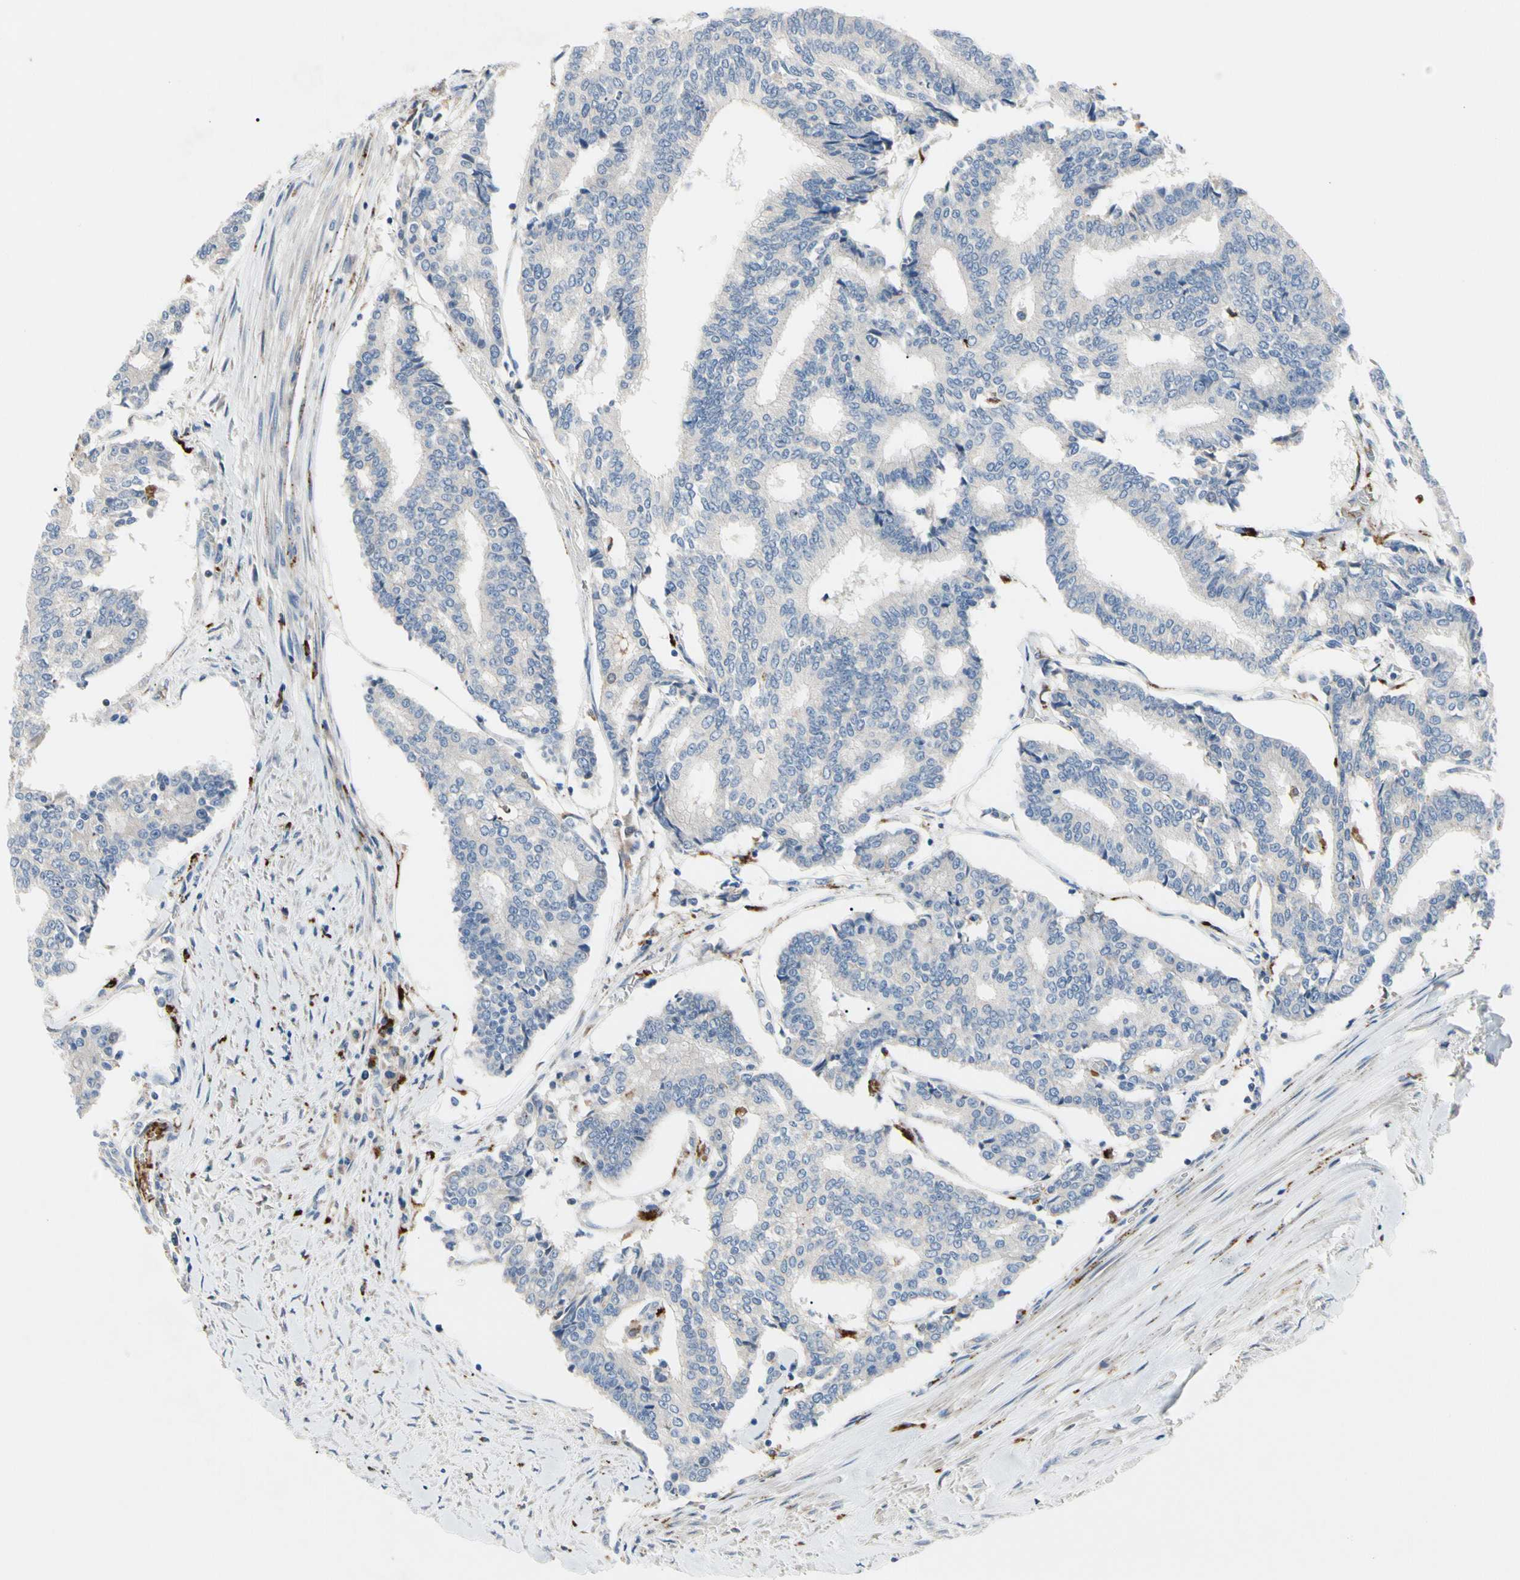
{"staining": {"intensity": "negative", "quantity": "none", "location": "none"}, "tissue": "prostate cancer", "cell_type": "Tumor cells", "image_type": "cancer", "snomed": [{"axis": "morphology", "description": "Adenocarcinoma, High grade"}, {"axis": "topography", "description": "Prostate"}], "caption": "This photomicrograph is of high-grade adenocarcinoma (prostate) stained with IHC to label a protein in brown with the nuclei are counter-stained blue. There is no expression in tumor cells.", "gene": "RETSAT", "patient": {"sex": "male", "age": 55}}